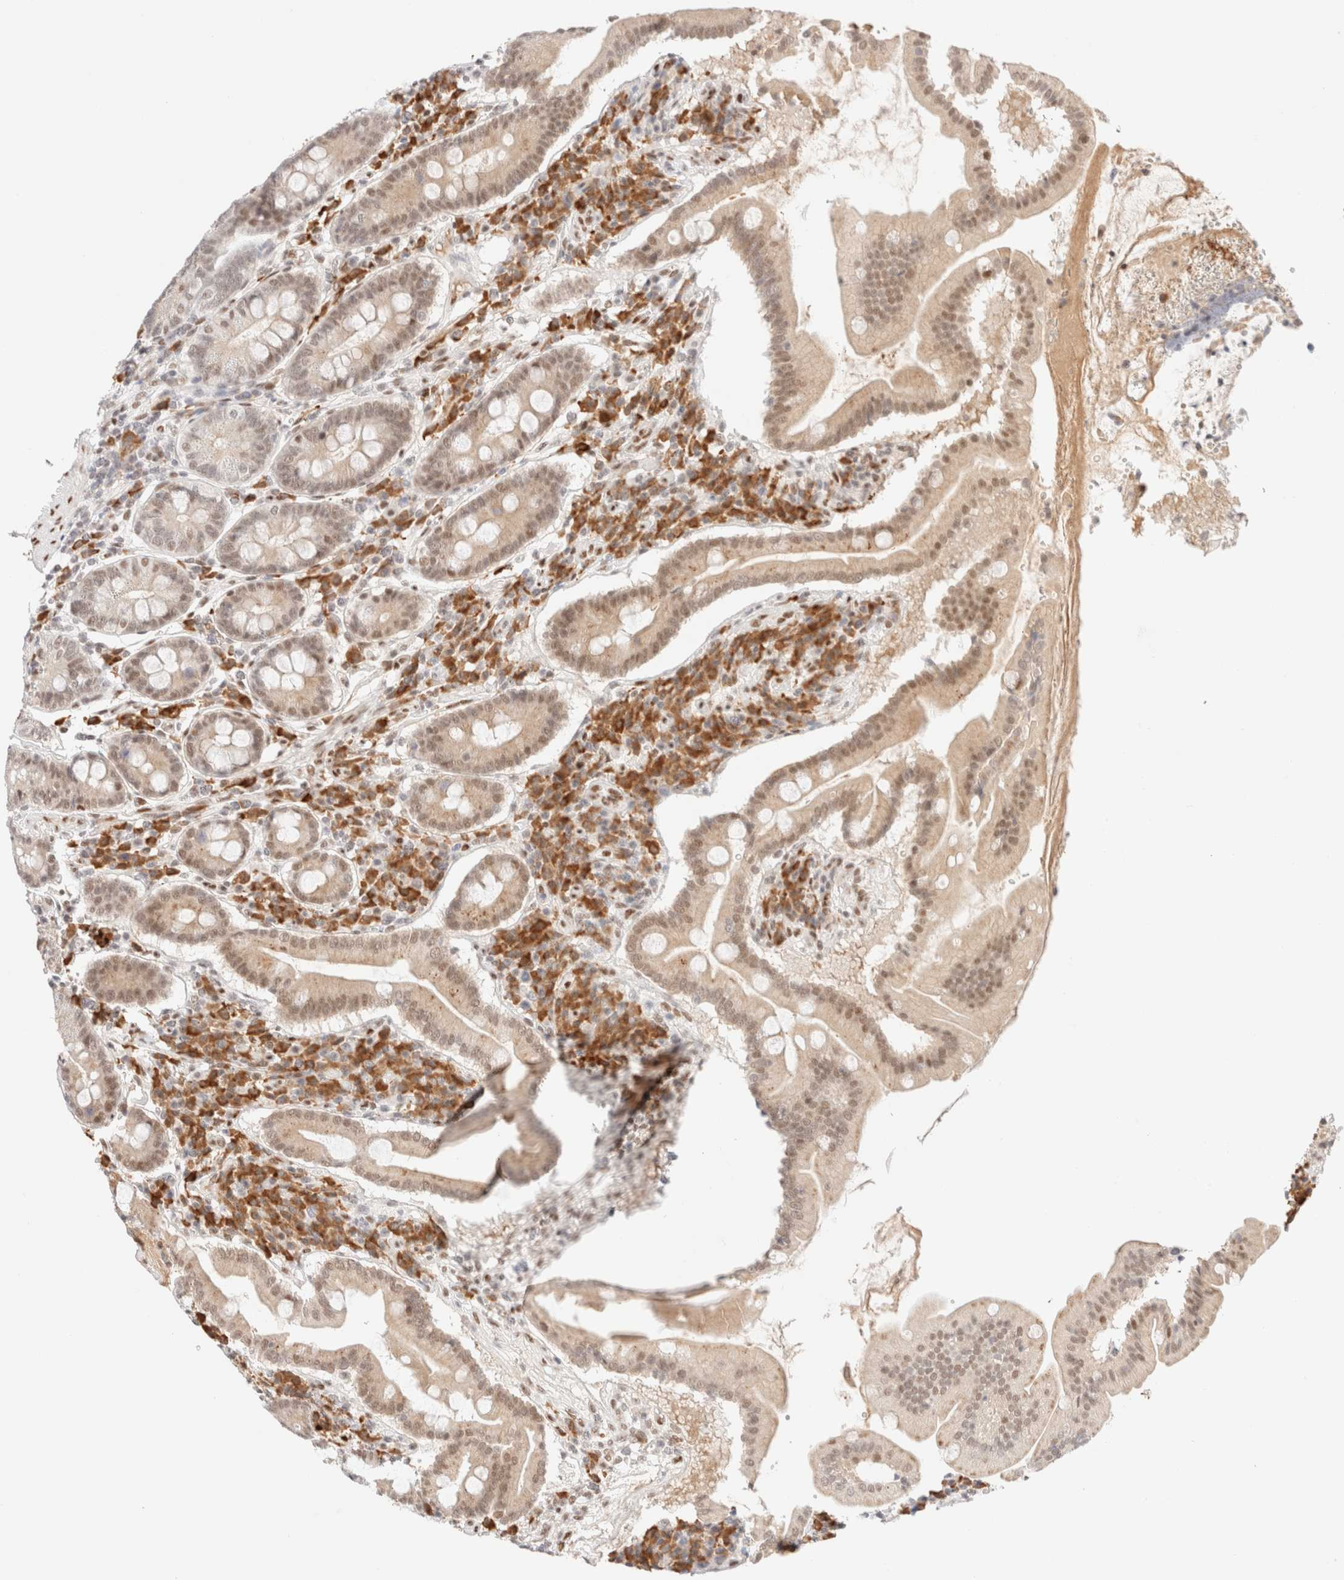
{"staining": {"intensity": "moderate", "quantity": ">75%", "location": "cytoplasmic/membranous,nuclear"}, "tissue": "duodenum", "cell_type": "Glandular cells", "image_type": "normal", "snomed": [{"axis": "morphology", "description": "Normal tissue, NOS"}, {"axis": "topography", "description": "Duodenum"}], "caption": "Duodenum stained with DAB immunohistochemistry (IHC) exhibits medium levels of moderate cytoplasmic/membranous,nuclear staining in approximately >75% of glandular cells.", "gene": "CIC", "patient": {"sex": "male", "age": 50}}